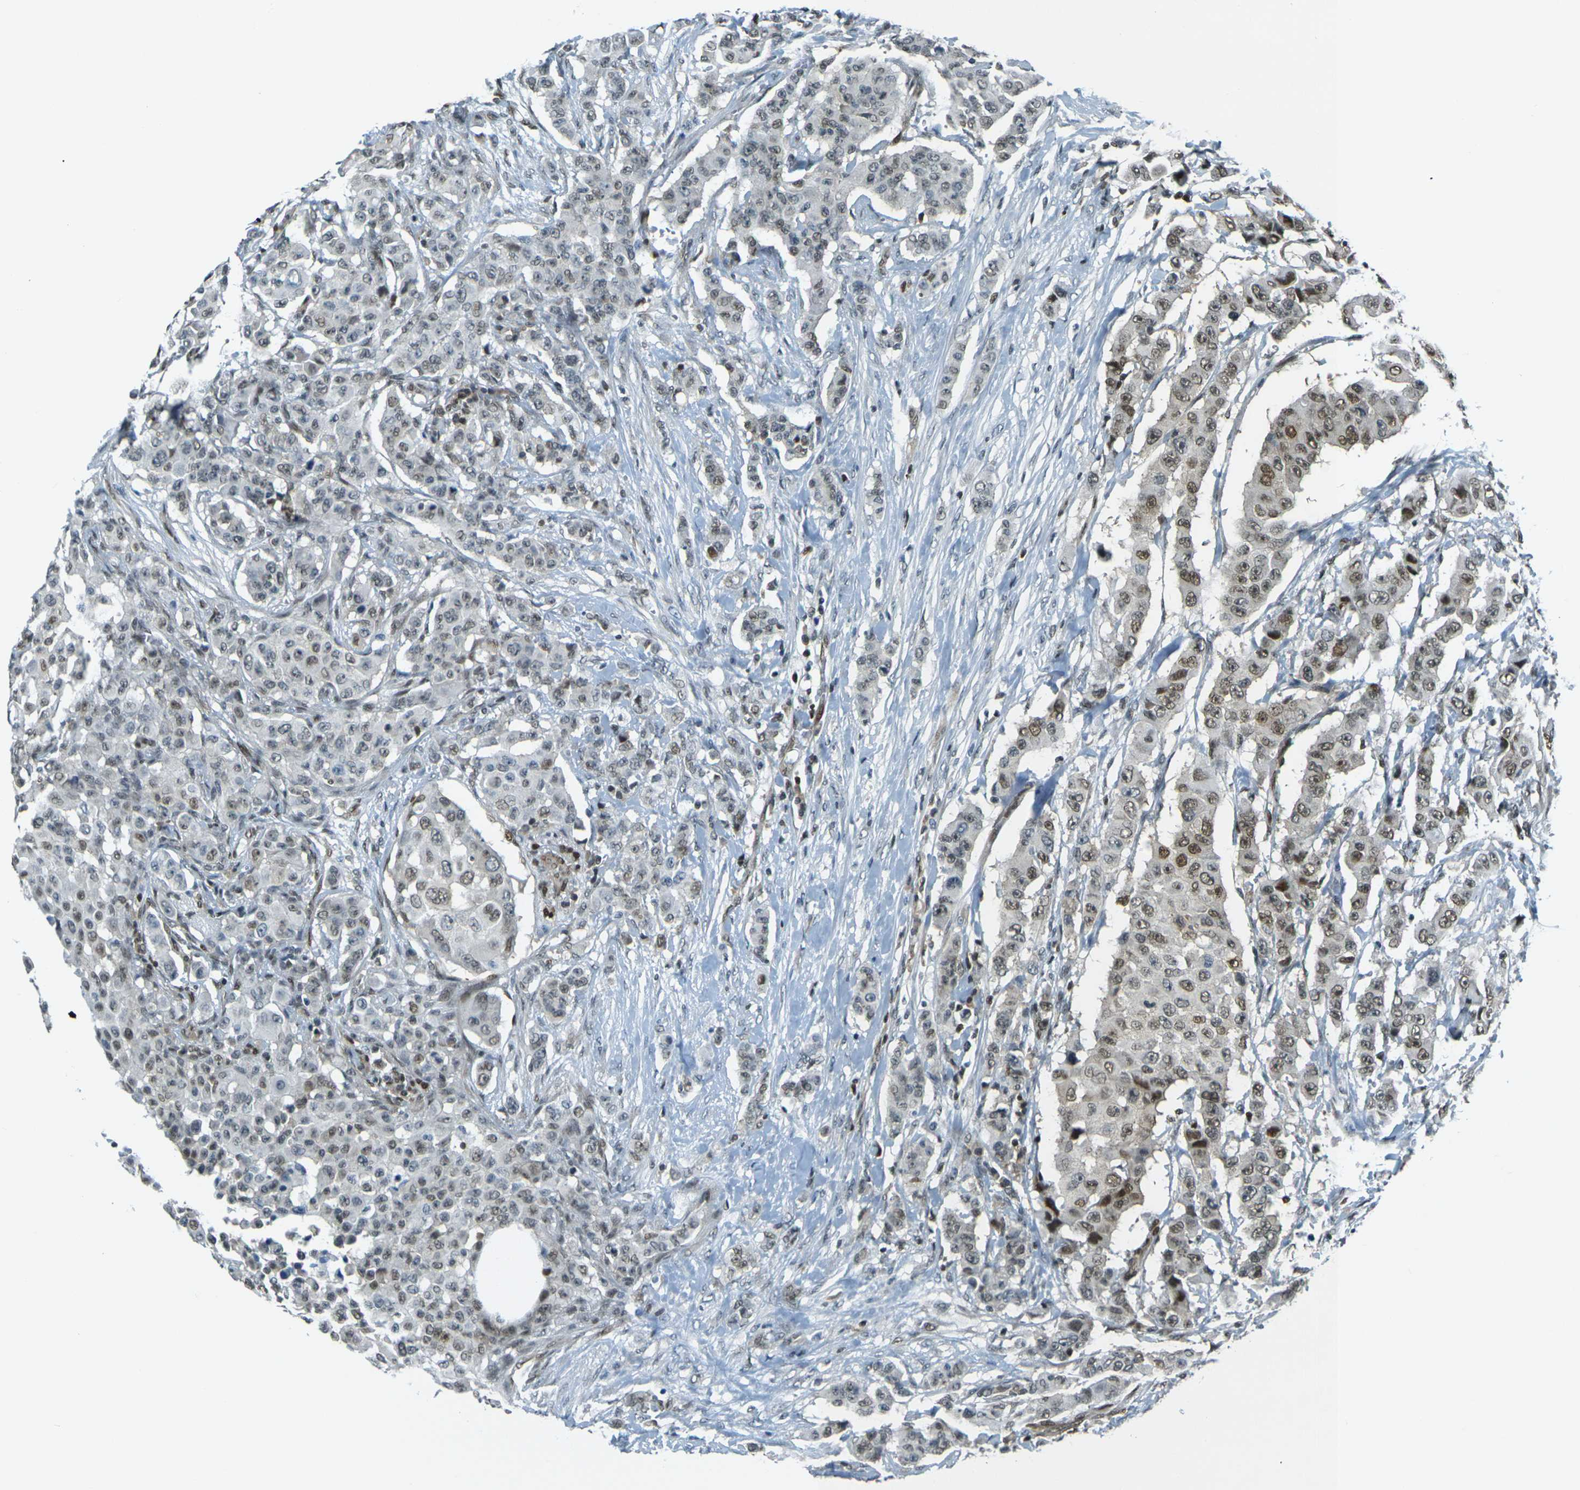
{"staining": {"intensity": "moderate", "quantity": "25%-75%", "location": "nuclear"}, "tissue": "breast cancer", "cell_type": "Tumor cells", "image_type": "cancer", "snomed": [{"axis": "morphology", "description": "Duct carcinoma"}, {"axis": "topography", "description": "Breast"}], "caption": "Human breast infiltrating ductal carcinoma stained for a protein (brown) shows moderate nuclear positive staining in approximately 25%-75% of tumor cells.", "gene": "NHEJ1", "patient": {"sex": "female", "age": 40}}